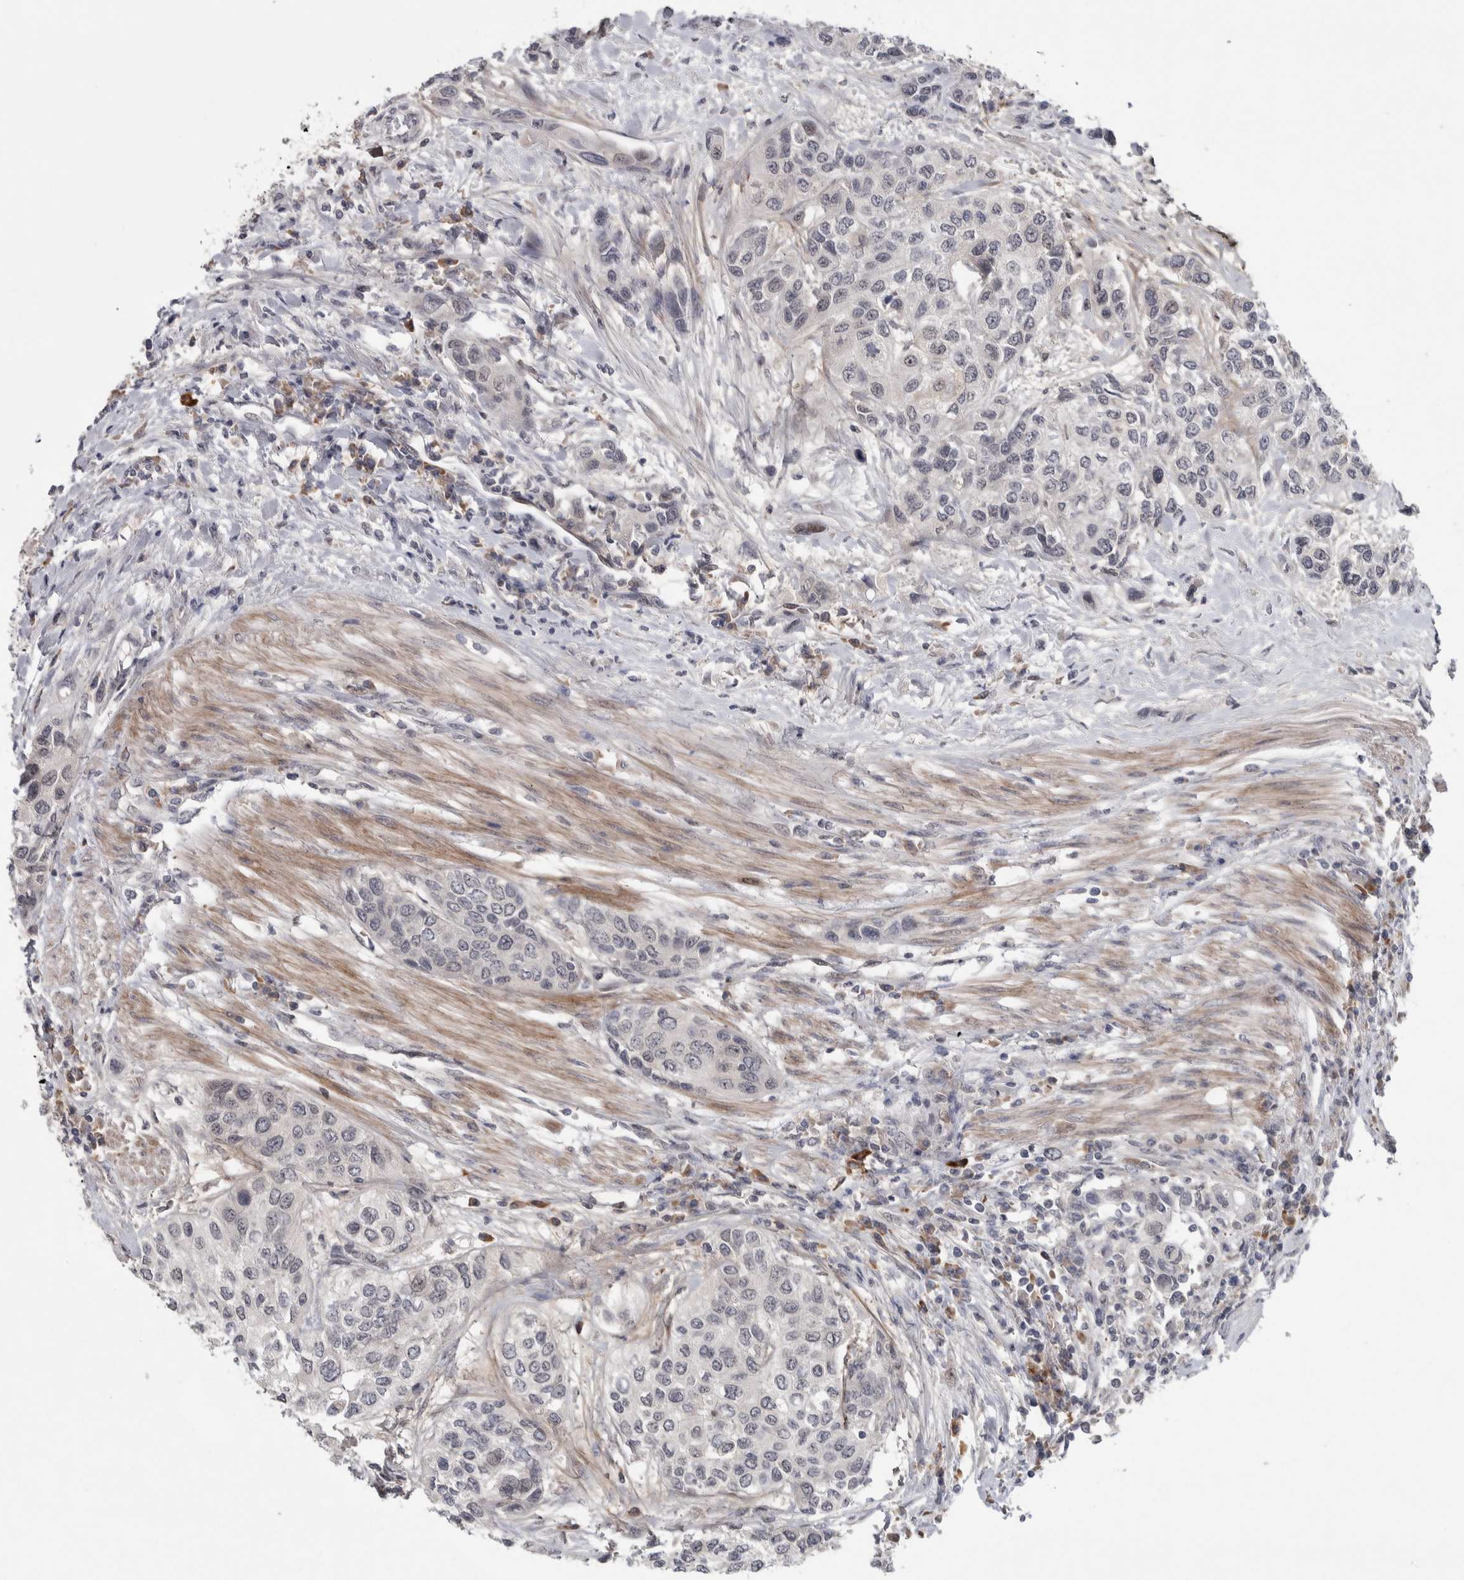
{"staining": {"intensity": "negative", "quantity": "none", "location": "none"}, "tissue": "urothelial cancer", "cell_type": "Tumor cells", "image_type": "cancer", "snomed": [{"axis": "morphology", "description": "Urothelial carcinoma, High grade"}, {"axis": "topography", "description": "Urinary bladder"}], "caption": "Immunohistochemistry (IHC) micrograph of urothelial cancer stained for a protein (brown), which displays no positivity in tumor cells.", "gene": "ASPN", "patient": {"sex": "female", "age": 56}}